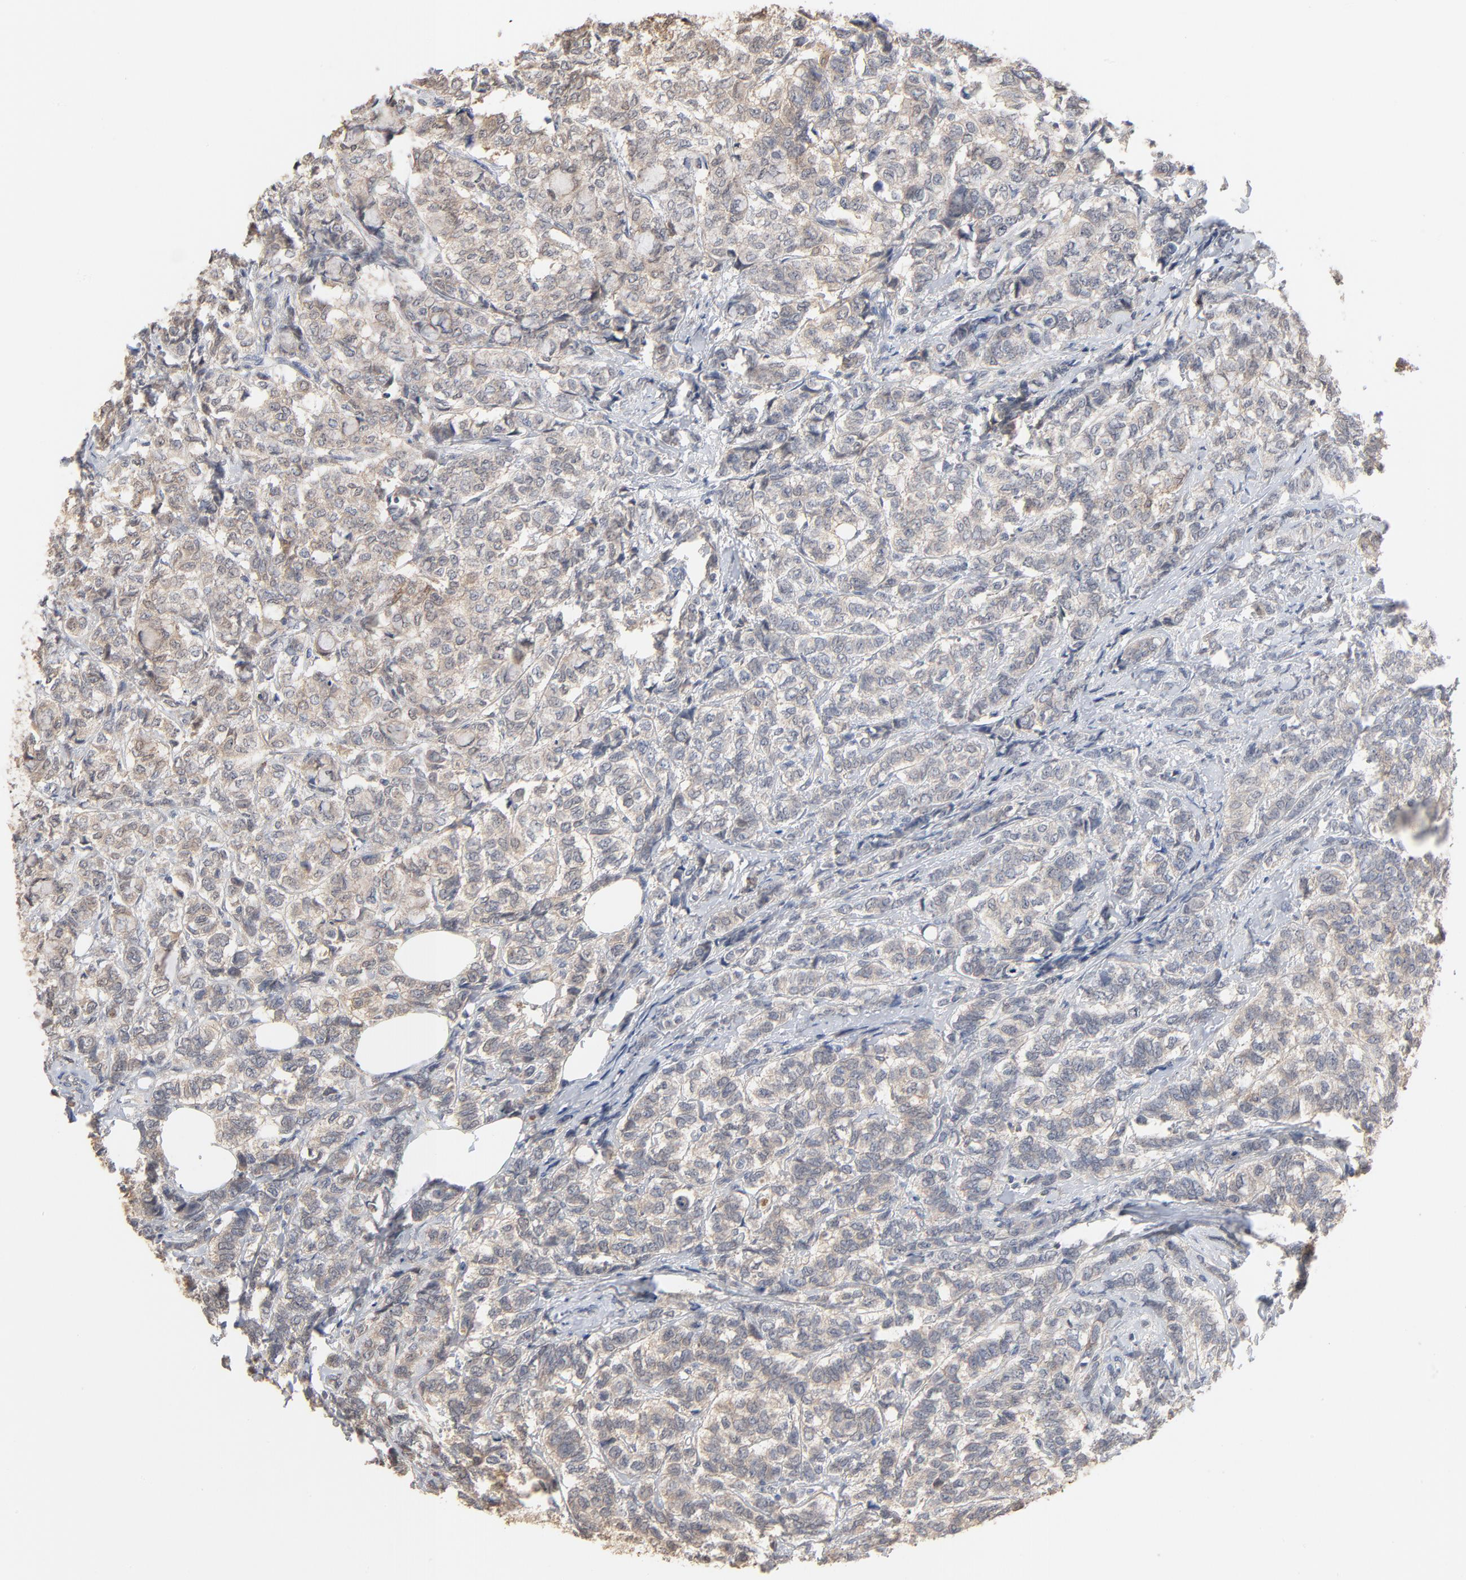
{"staining": {"intensity": "weak", "quantity": ">75%", "location": "cytoplasmic/membranous"}, "tissue": "breast cancer", "cell_type": "Tumor cells", "image_type": "cancer", "snomed": [{"axis": "morphology", "description": "Lobular carcinoma"}, {"axis": "topography", "description": "Breast"}], "caption": "Immunohistochemical staining of lobular carcinoma (breast) demonstrates low levels of weak cytoplasmic/membranous positivity in approximately >75% of tumor cells.", "gene": "EPCAM", "patient": {"sex": "female", "age": 60}}